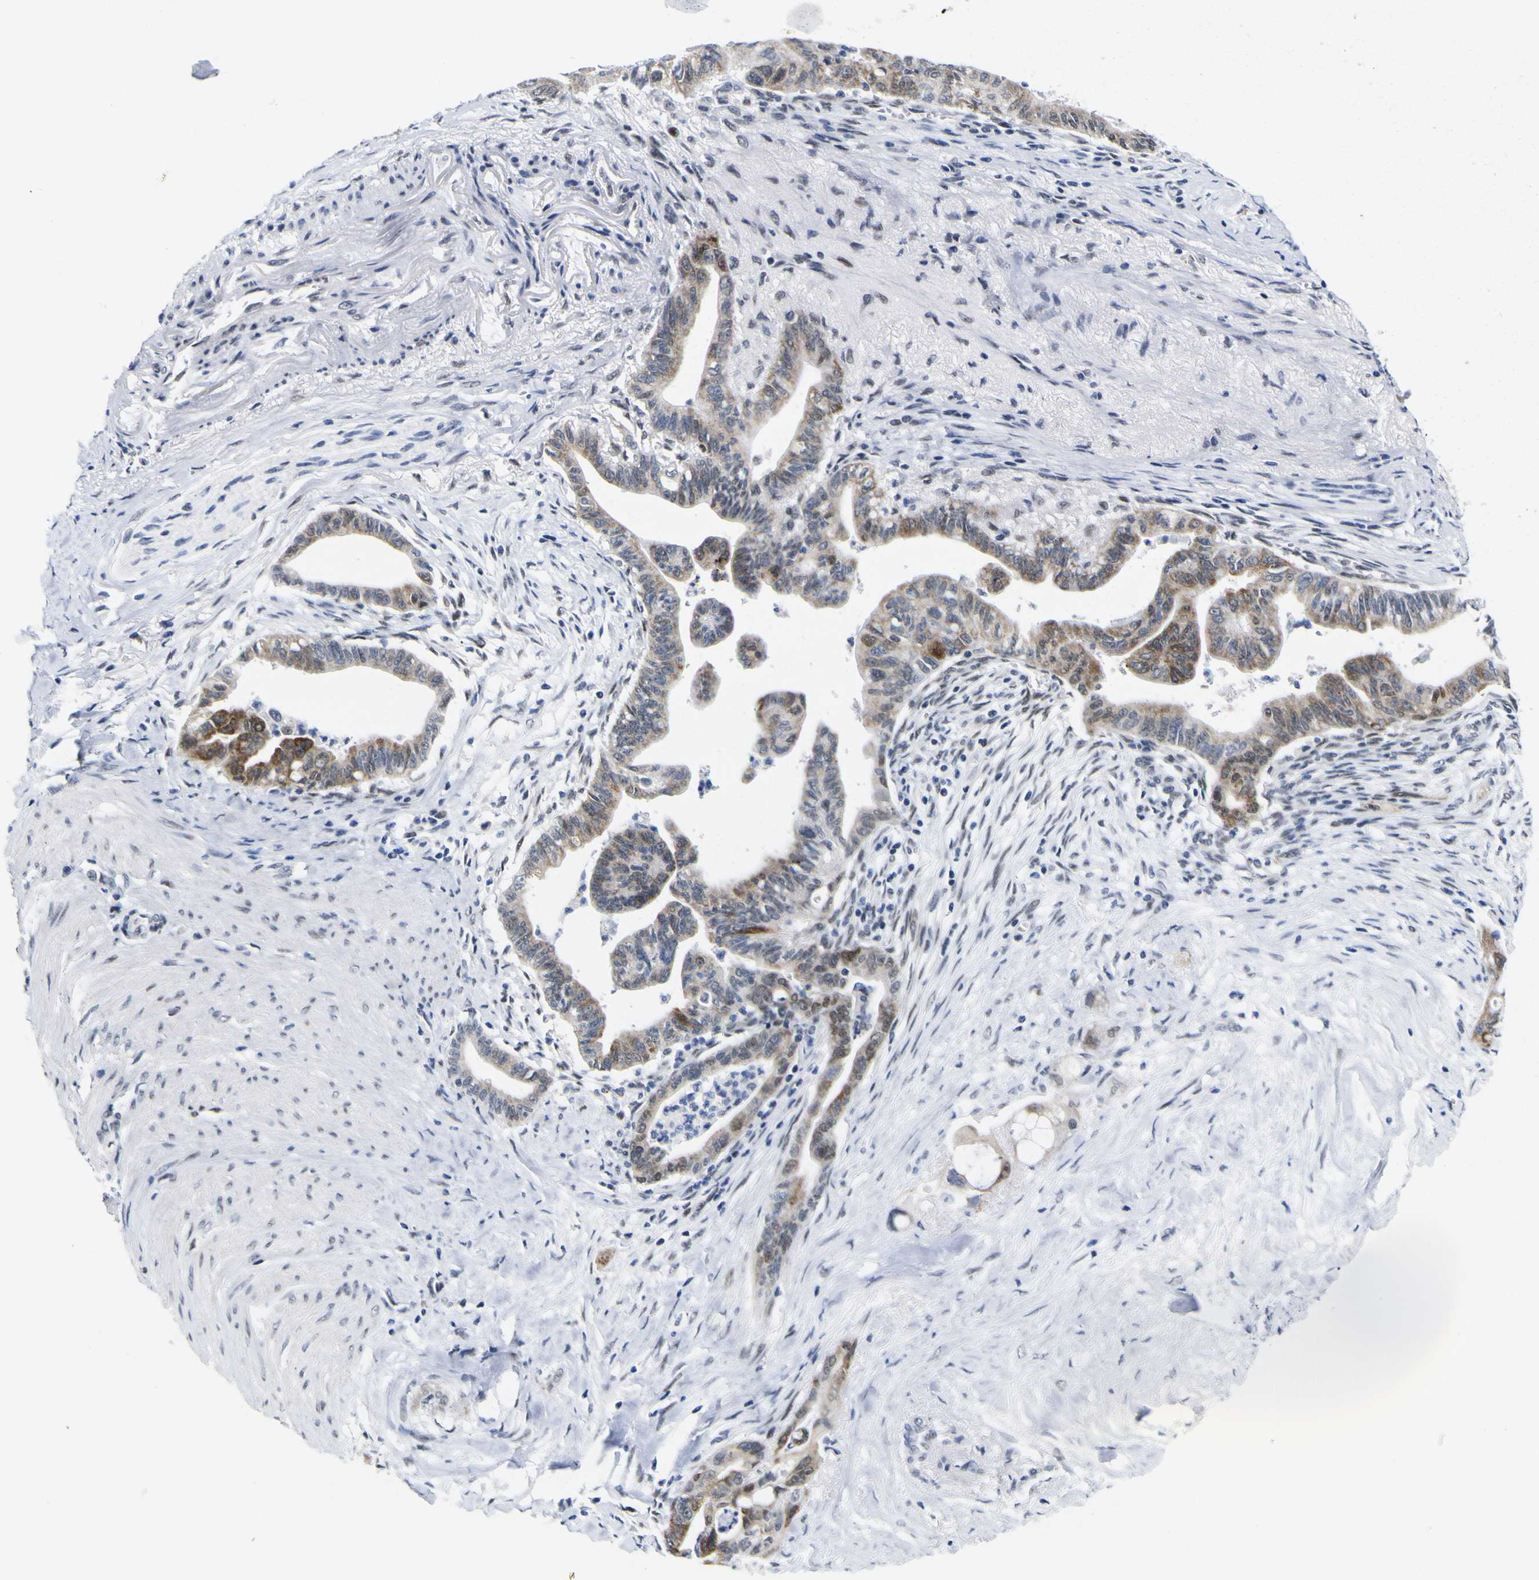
{"staining": {"intensity": "moderate", "quantity": ">75%", "location": "cytoplasmic/membranous"}, "tissue": "pancreatic cancer", "cell_type": "Tumor cells", "image_type": "cancer", "snomed": [{"axis": "morphology", "description": "Adenocarcinoma, NOS"}, {"axis": "topography", "description": "Pancreas"}], "caption": "Protein expression analysis of pancreatic adenocarcinoma exhibits moderate cytoplasmic/membranous positivity in approximately >75% of tumor cells. The protein is stained brown, and the nuclei are stained in blue (DAB (3,3'-diaminobenzidine) IHC with brightfield microscopy, high magnification).", "gene": "MBD3", "patient": {"sex": "male", "age": 70}}